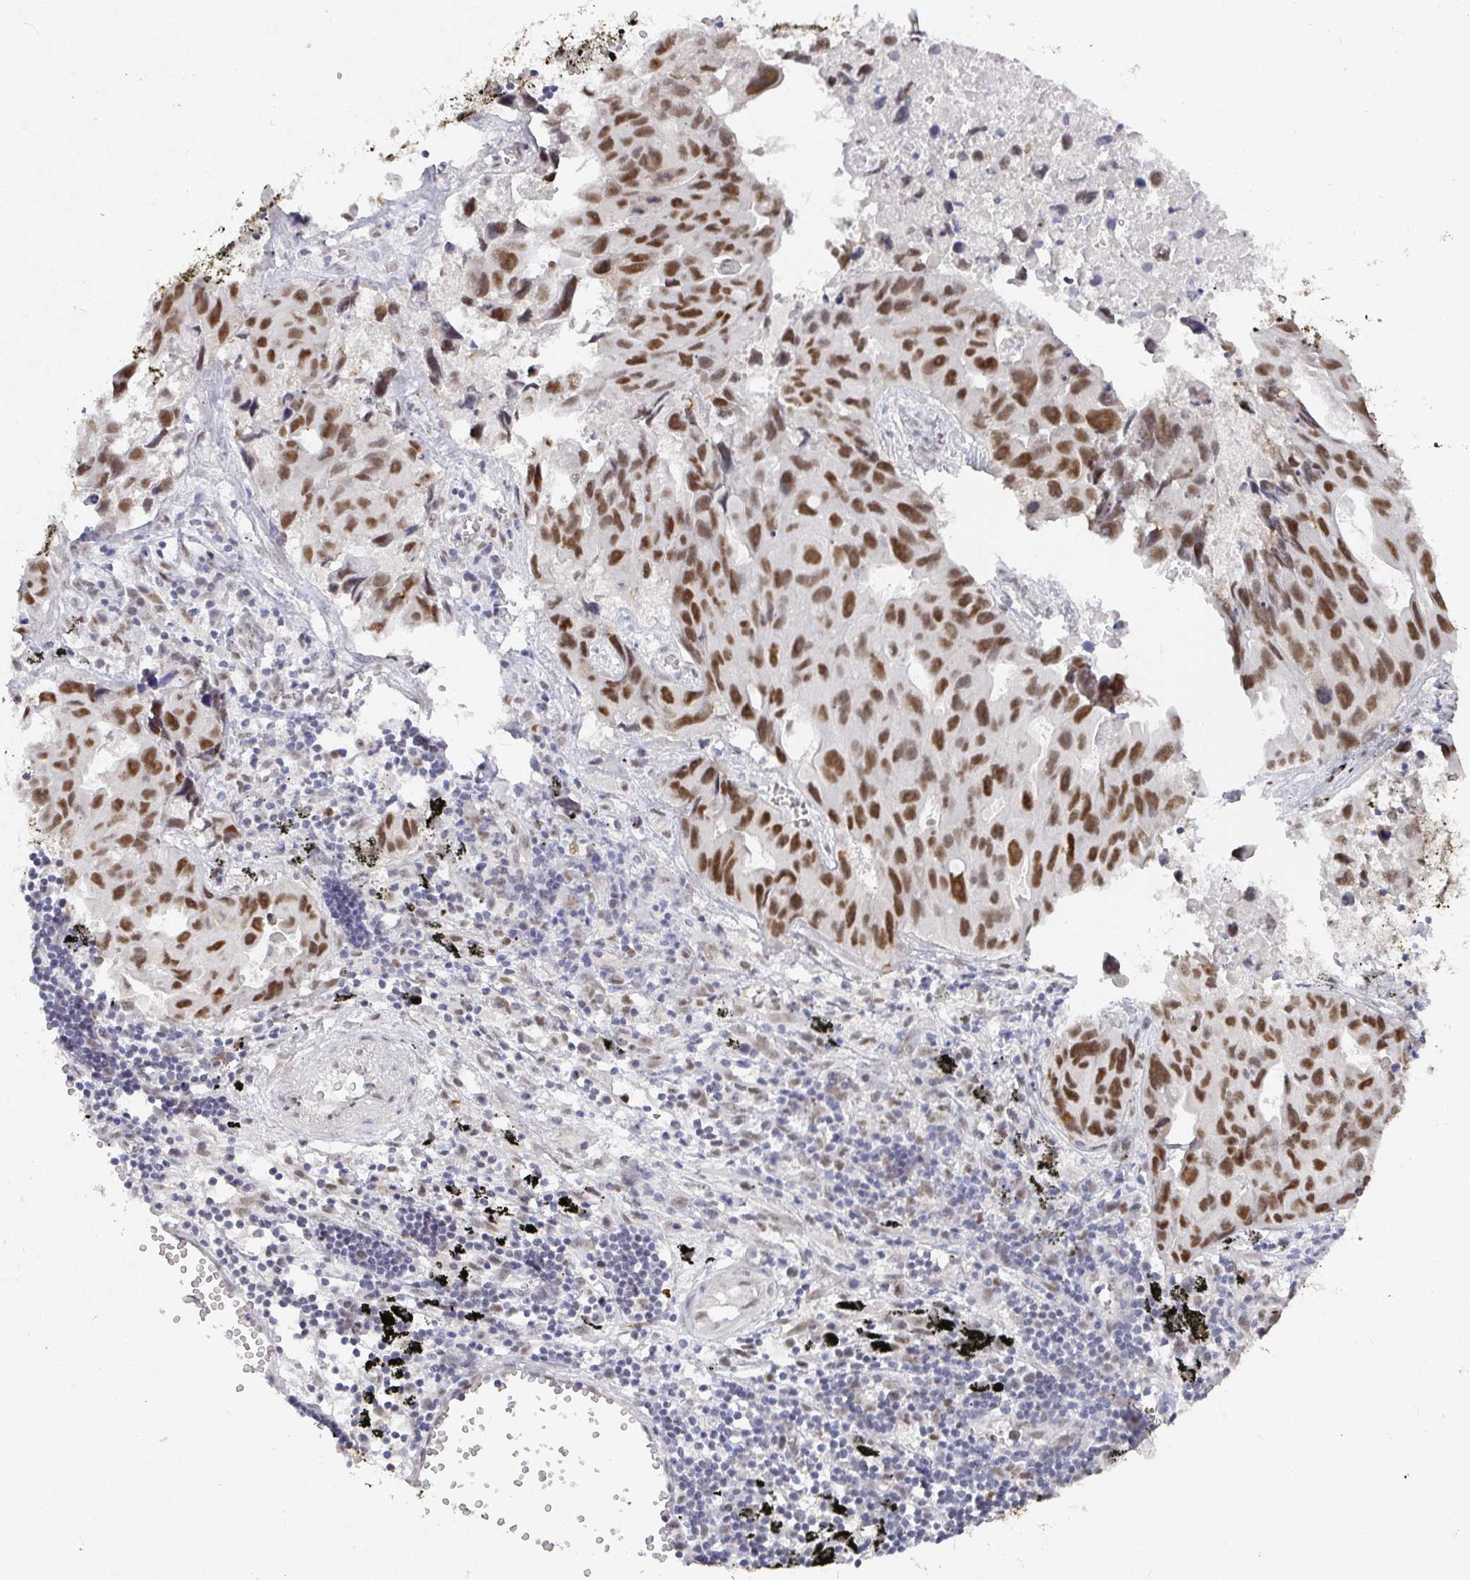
{"staining": {"intensity": "strong", "quantity": ">75%", "location": "nuclear"}, "tissue": "lung cancer", "cell_type": "Tumor cells", "image_type": "cancer", "snomed": [{"axis": "morphology", "description": "Adenocarcinoma, NOS"}, {"axis": "topography", "description": "Lymph node"}, {"axis": "topography", "description": "Lung"}], "caption": "About >75% of tumor cells in human adenocarcinoma (lung) show strong nuclear protein expression as visualized by brown immunohistochemical staining.", "gene": "RCOR1", "patient": {"sex": "male", "age": 64}}